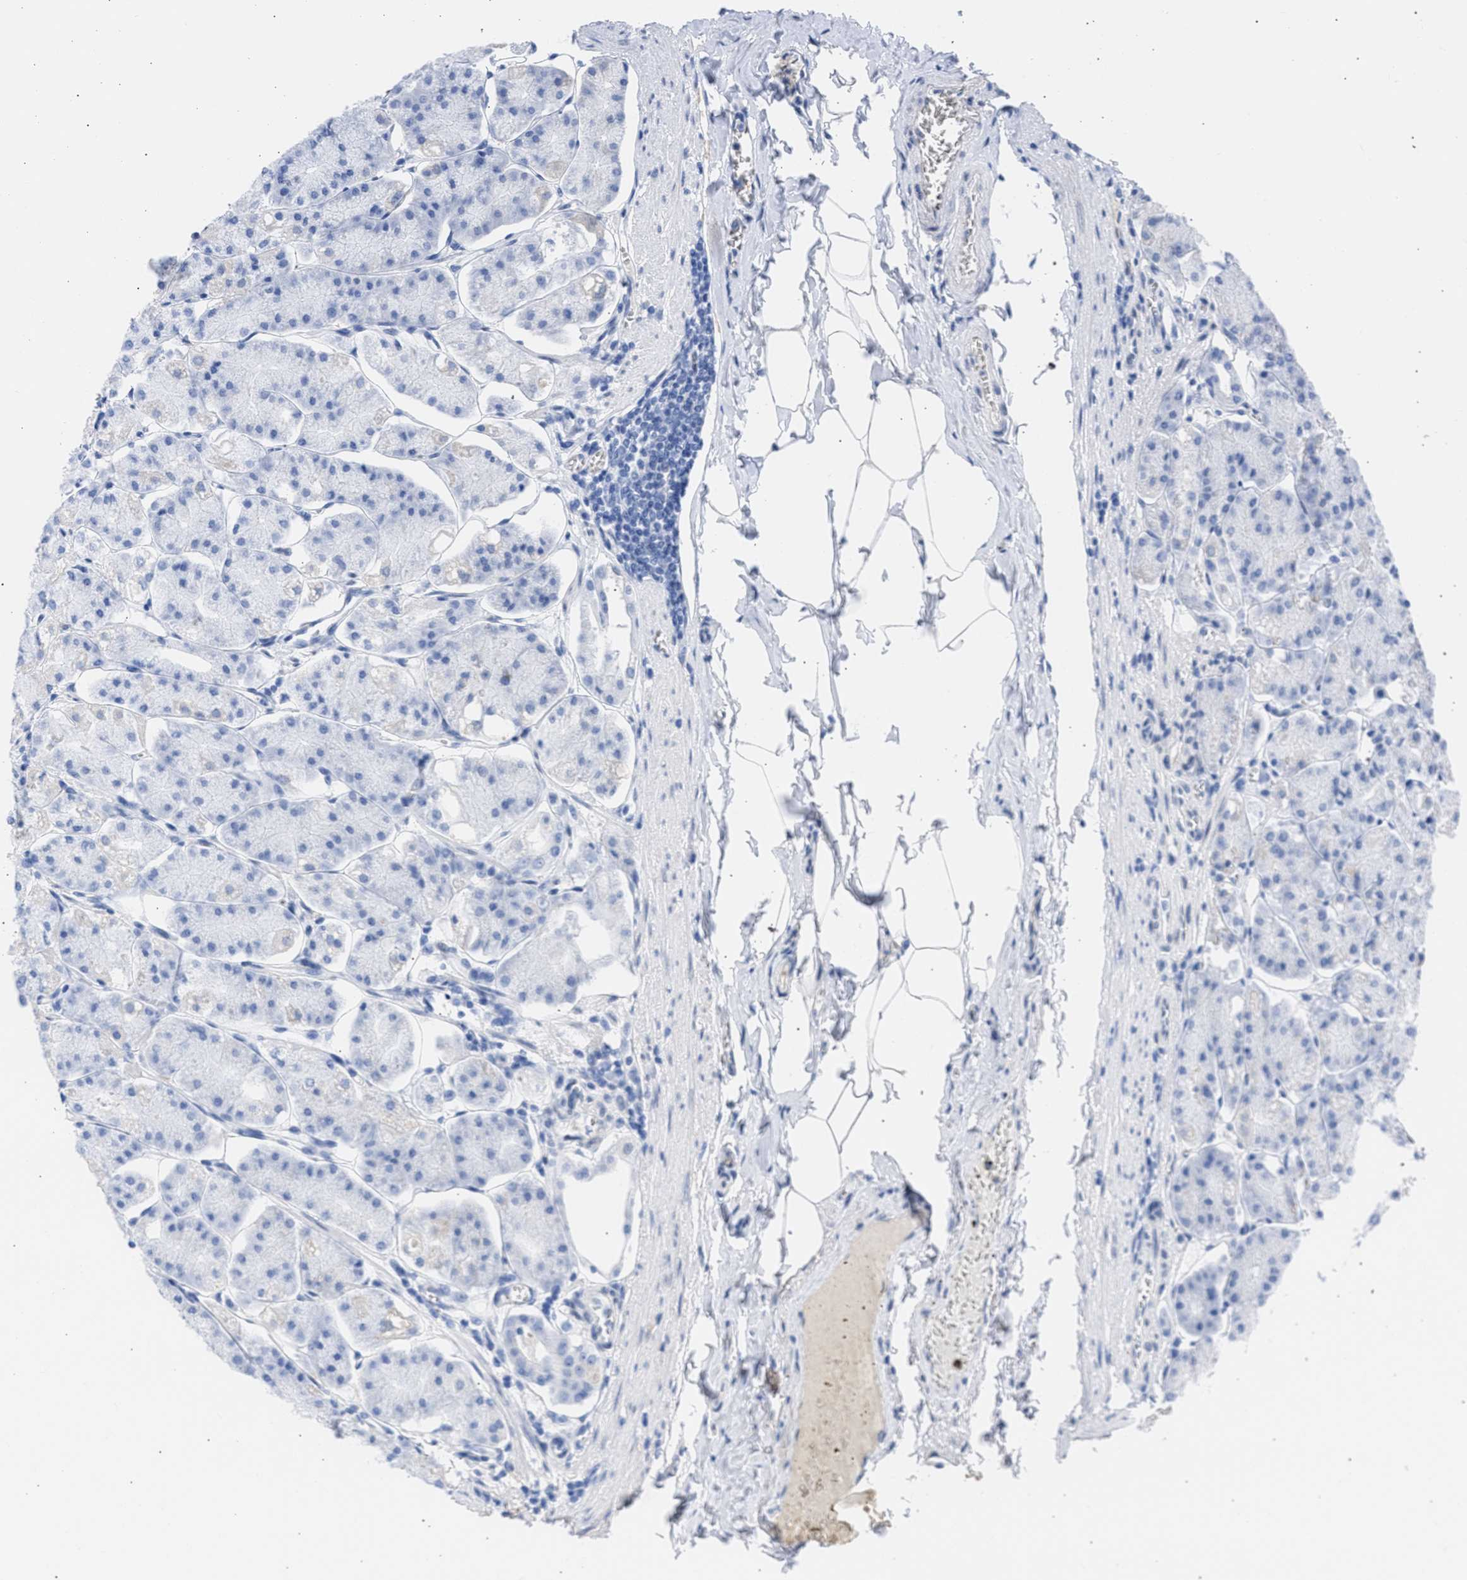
{"staining": {"intensity": "negative", "quantity": "none", "location": "none"}, "tissue": "stomach", "cell_type": "Glandular cells", "image_type": "normal", "snomed": [{"axis": "morphology", "description": "Normal tissue, NOS"}, {"axis": "topography", "description": "Stomach, lower"}], "caption": "IHC of benign human stomach displays no positivity in glandular cells. (Brightfield microscopy of DAB immunohistochemistry (IHC) at high magnification).", "gene": "RSPH1", "patient": {"sex": "male", "age": 71}}